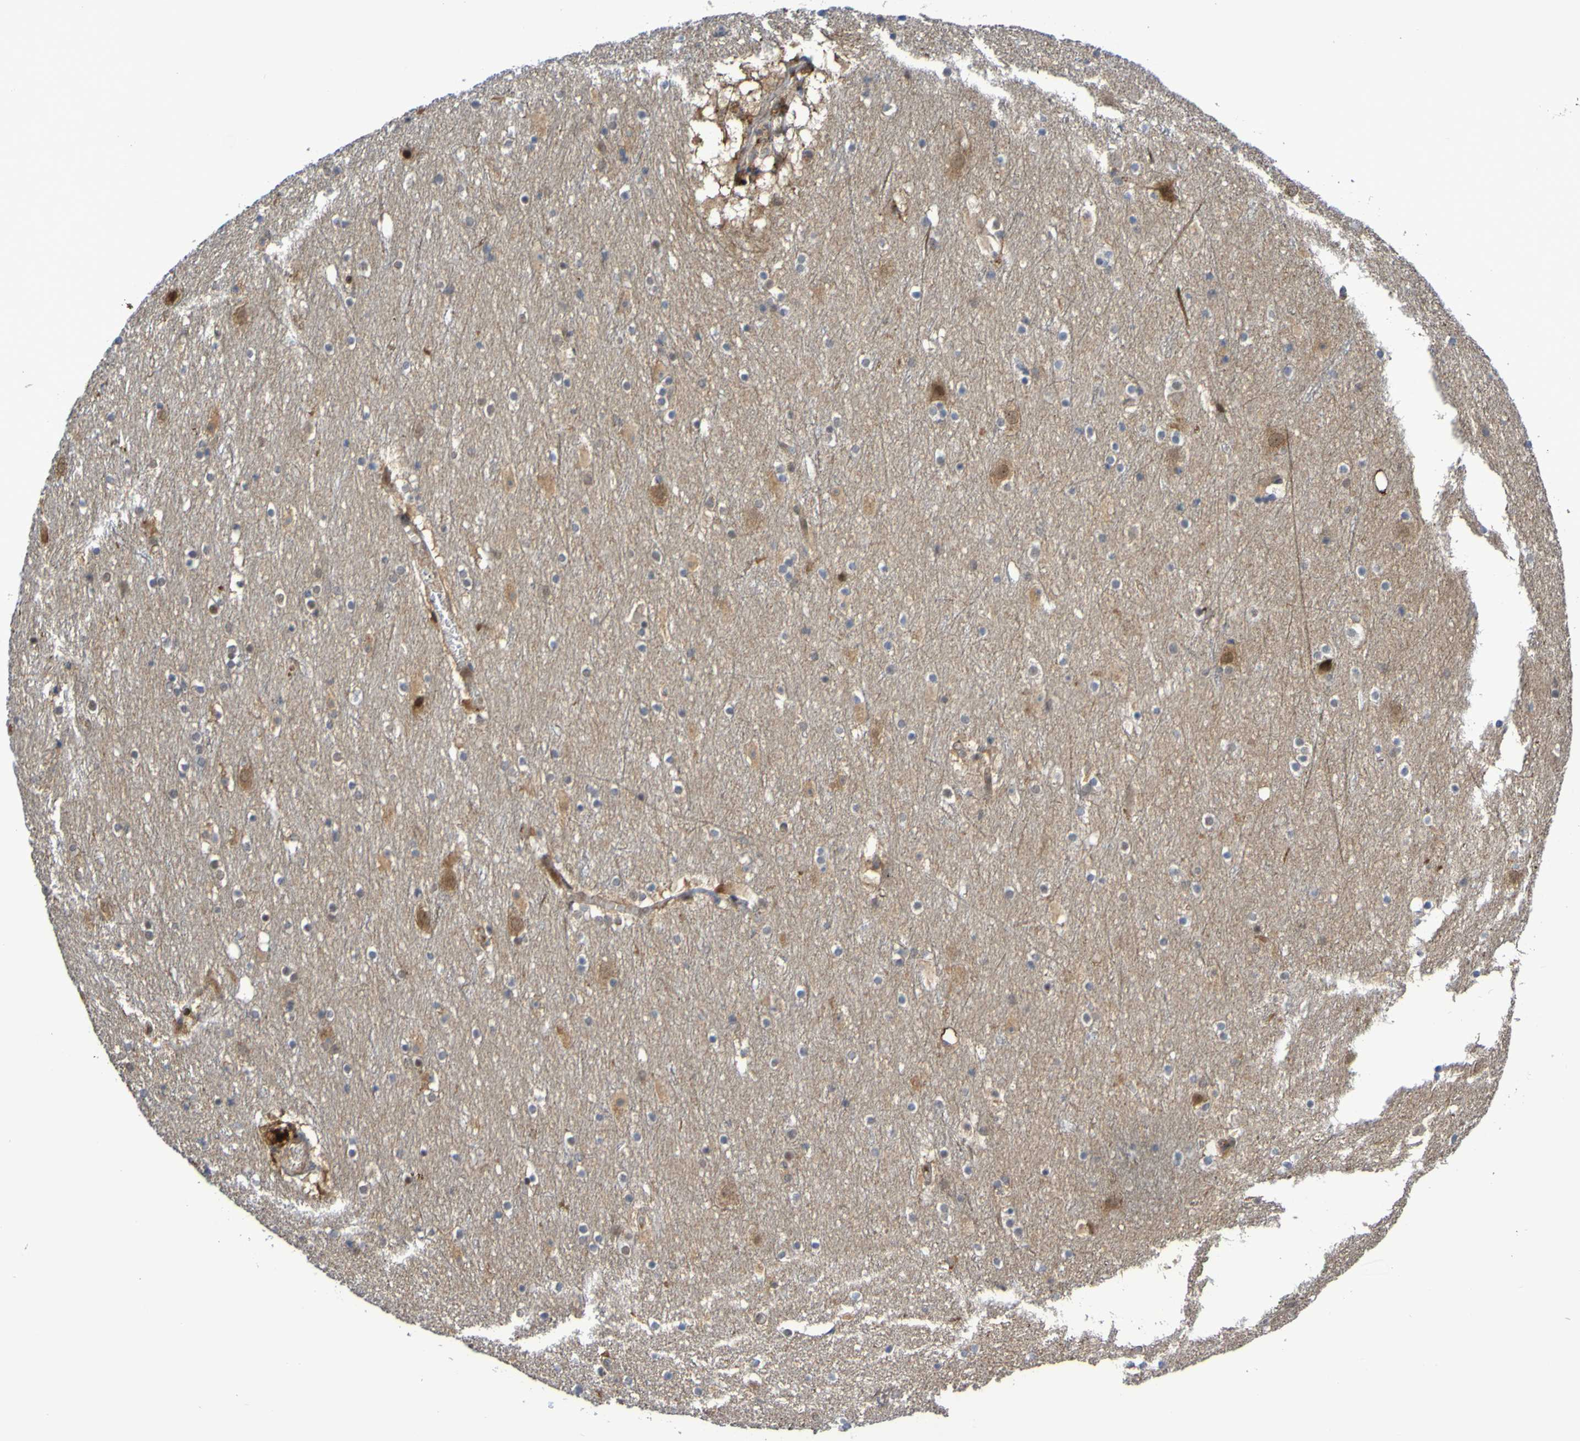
{"staining": {"intensity": "weak", "quantity": "25%-75%", "location": "cytoplasmic/membranous"}, "tissue": "cerebral cortex", "cell_type": "Endothelial cells", "image_type": "normal", "snomed": [{"axis": "morphology", "description": "Normal tissue, NOS"}, {"axis": "topography", "description": "Cerebral cortex"}], "caption": "Approximately 25%-75% of endothelial cells in benign cerebral cortex show weak cytoplasmic/membranous protein staining as visualized by brown immunohistochemical staining.", "gene": "ITLN1", "patient": {"sex": "male", "age": 45}}